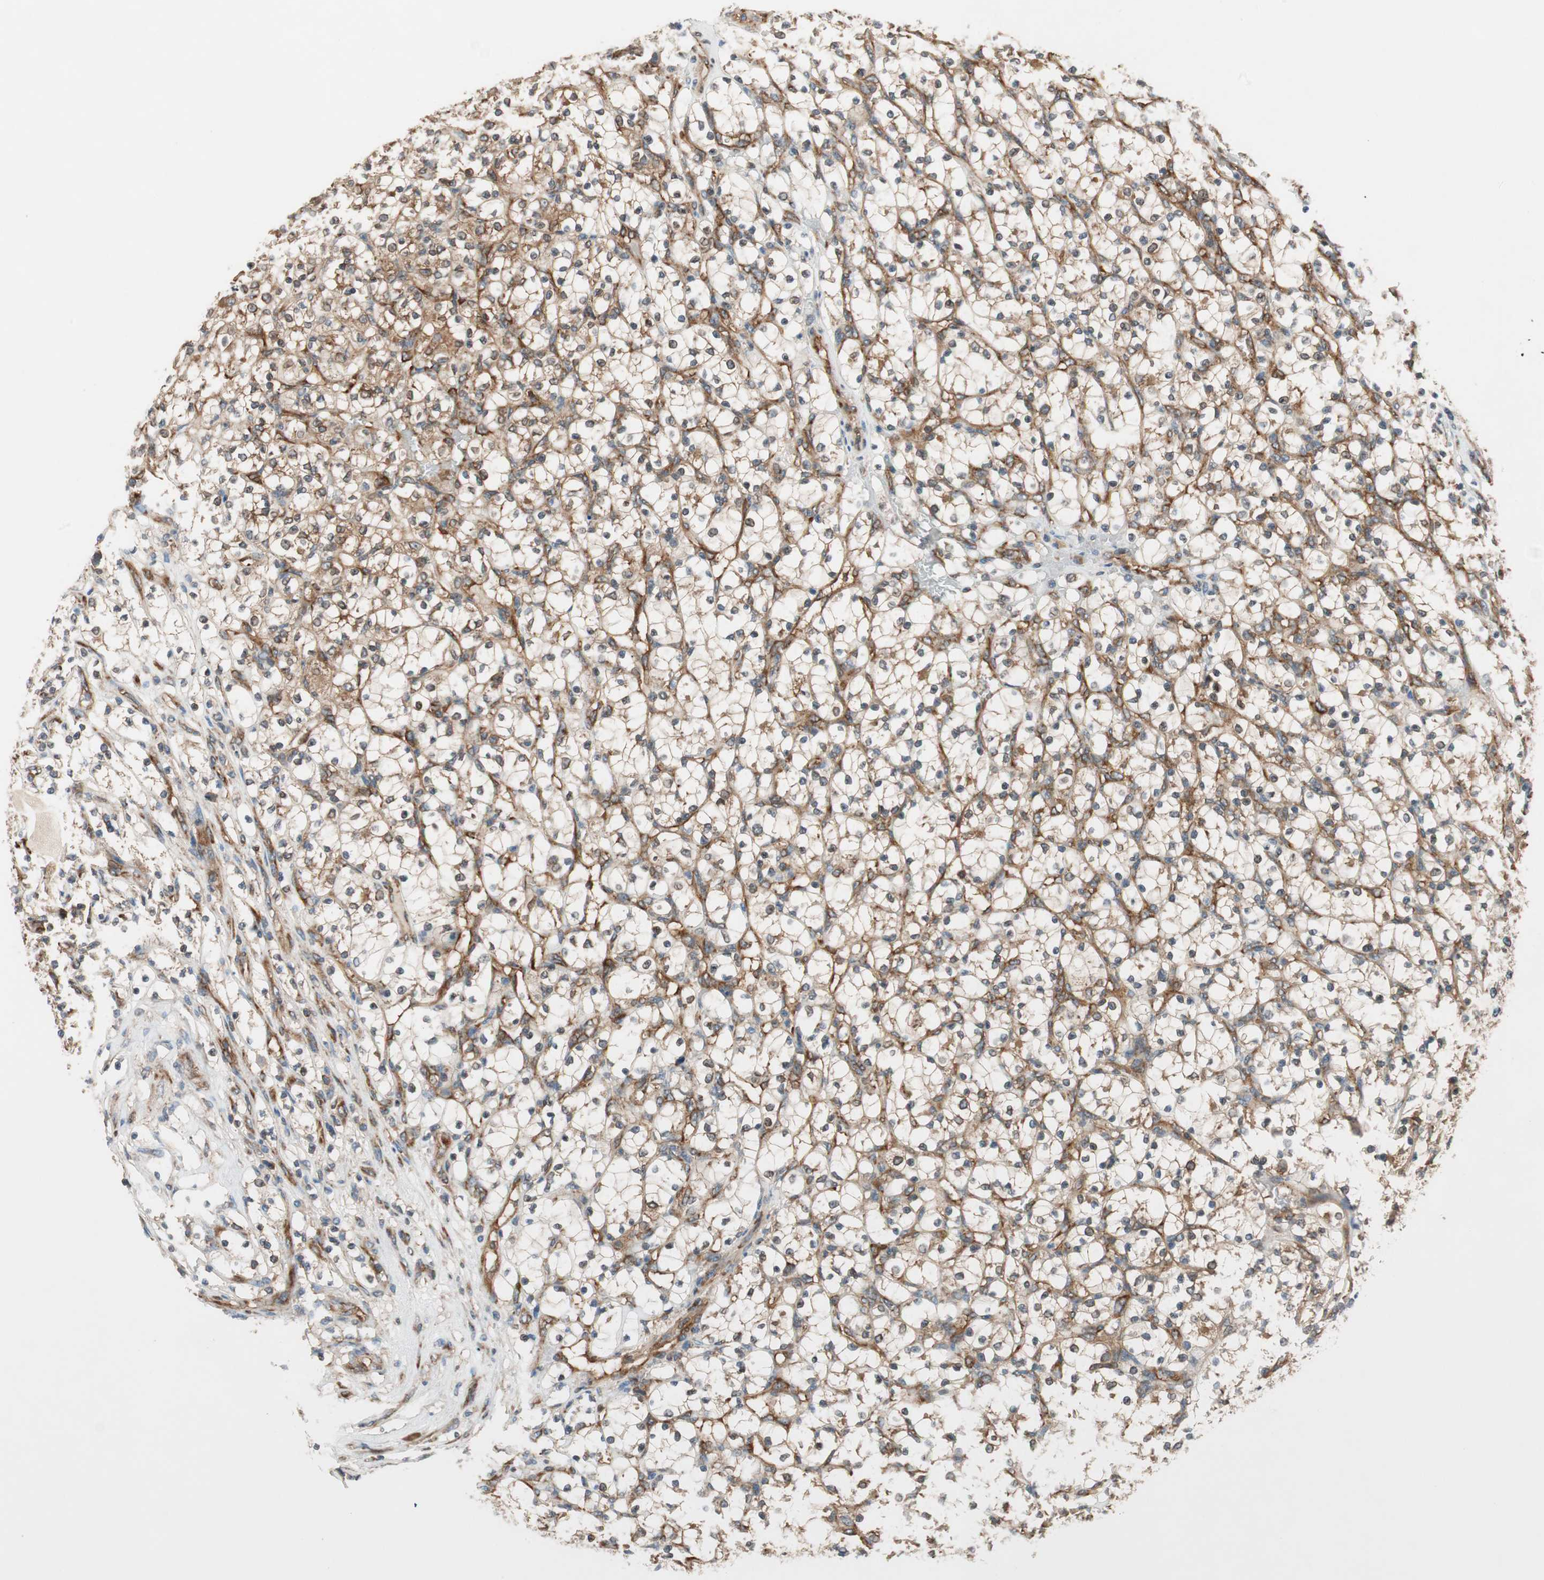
{"staining": {"intensity": "weak", "quantity": "<25%", "location": "cytoplasmic/membranous"}, "tissue": "renal cancer", "cell_type": "Tumor cells", "image_type": "cancer", "snomed": [{"axis": "morphology", "description": "Adenocarcinoma, NOS"}, {"axis": "topography", "description": "Kidney"}], "caption": "There is no significant positivity in tumor cells of renal cancer (adenocarcinoma).", "gene": "WASL", "patient": {"sex": "female", "age": 69}}